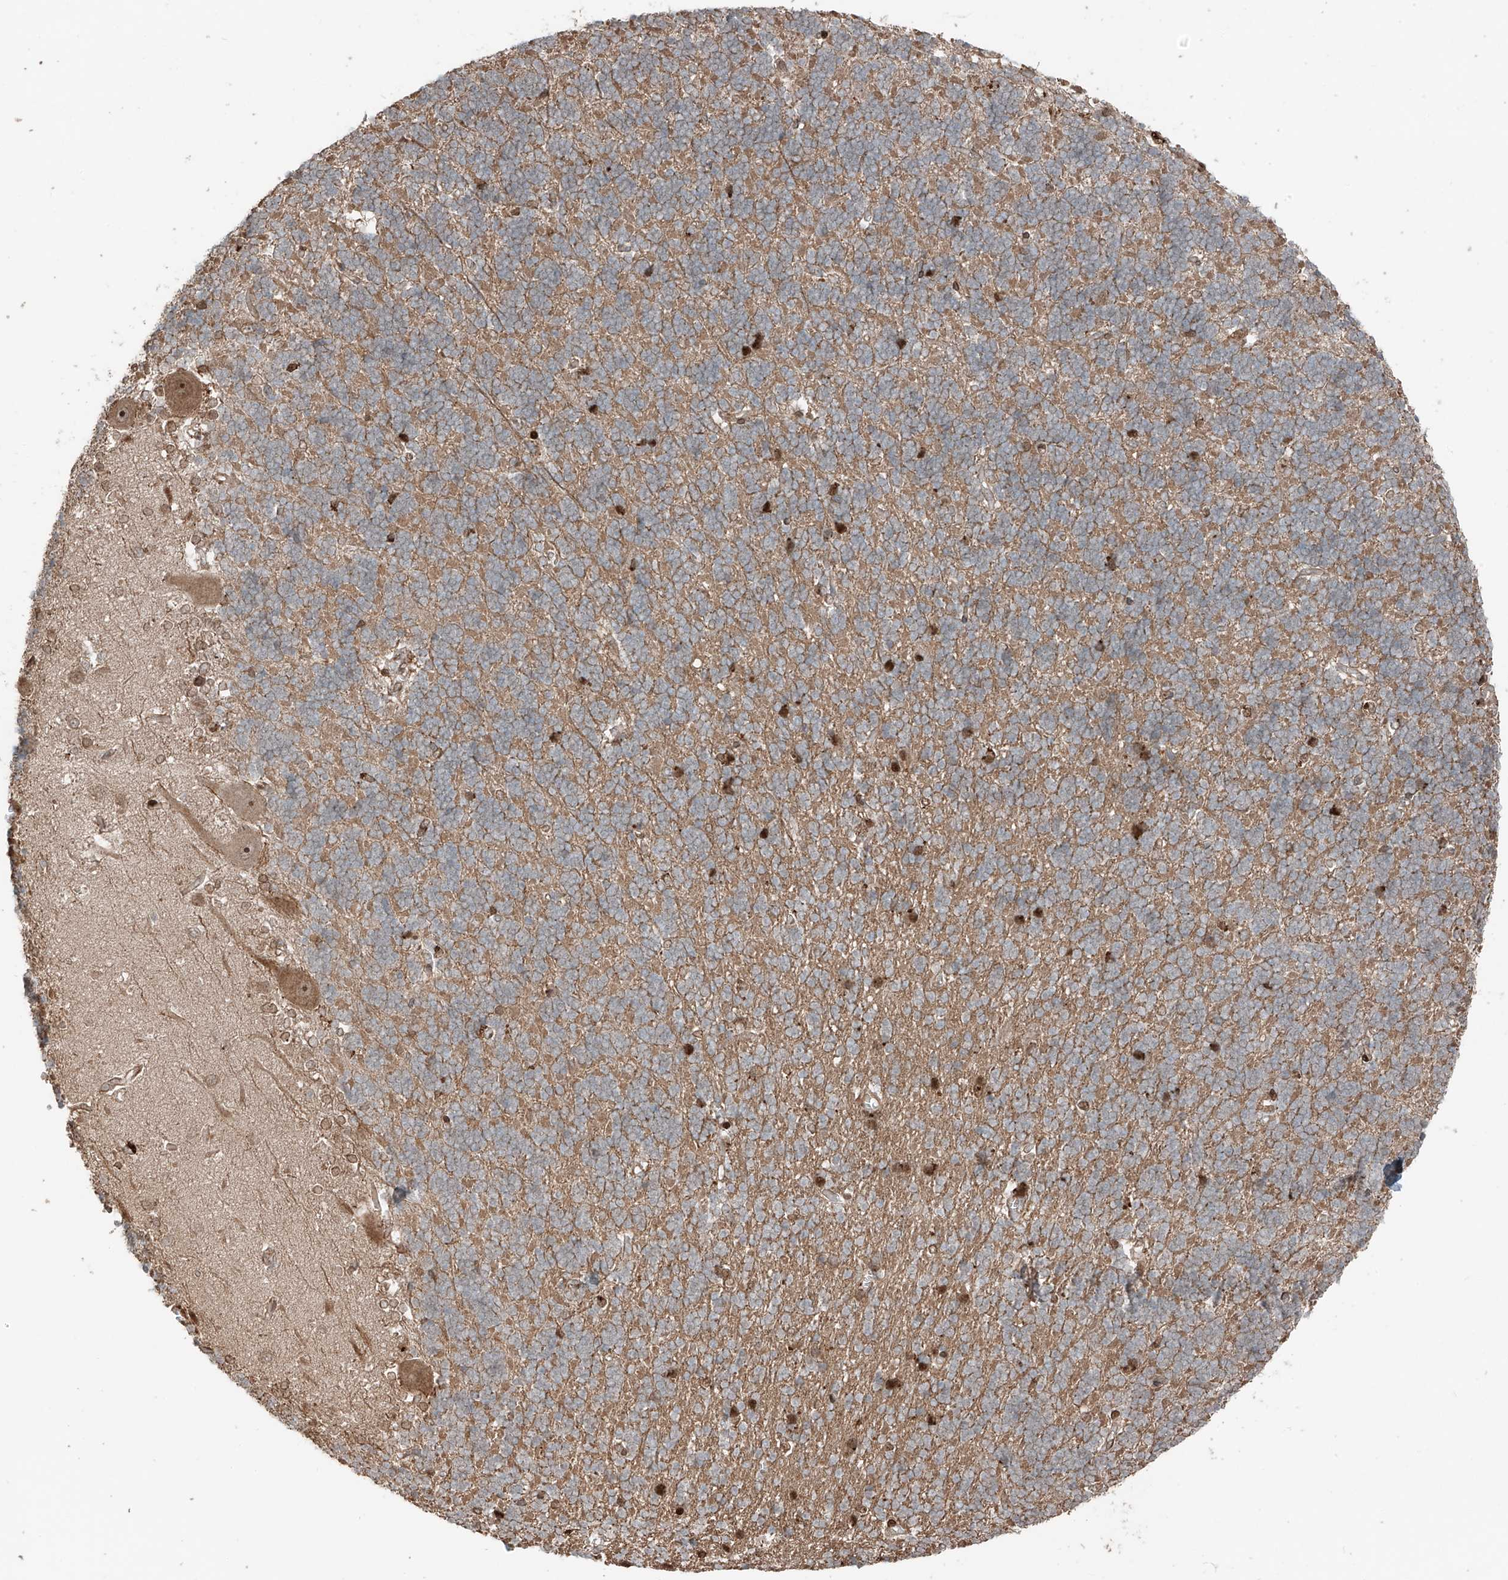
{"staining": {"intensity": "moderate", "quantity": ">75%", "location": "cytoplasmic/membranous"}, "tissue": "cerebellum", "cell_type": "Cells in granular layer", "image_type": "normal", "snomed": [{"axis": "morphology", "description": "Normal tissue, NOS"}, {"axis": "topography", "description": "Cerebellum"}], "caption": "Protein analysis of benign cerebellum shows moderate cytoplasmic/membranous positivity in about >75% of cells in granular layer. The staining was performed using DAB, with brown indicating positive protein expression. Nuclei are stained blue with hematoxylin.", "gene": "CEP162", "patient": {"sex": "male", "age": 37}}